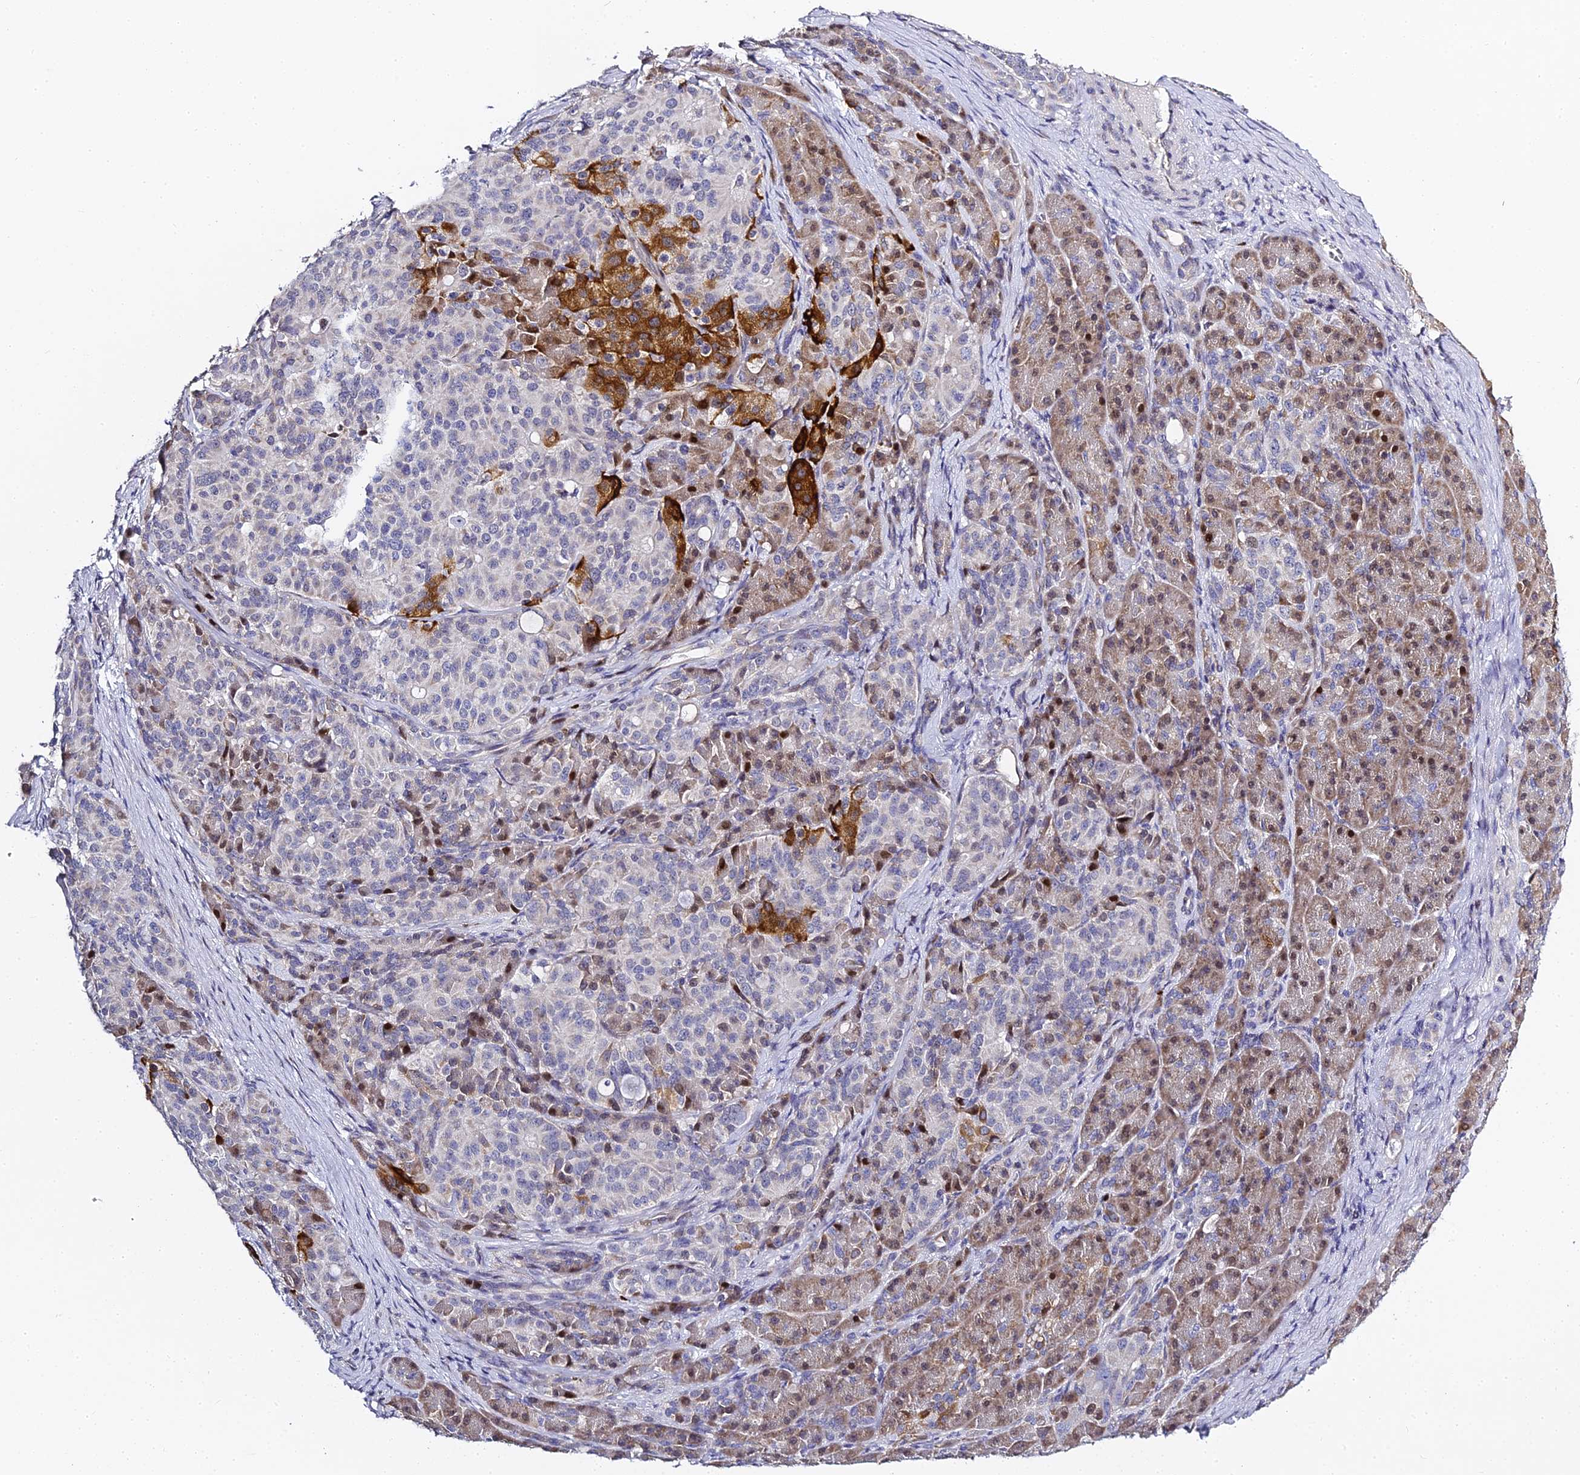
{"staining": {"intensity": "strong", "quantity": "<25%", "location": "cytoplasmic/membranous,nuclear"}, "tissue": "pancreatic cancer", "cell_type": "Tumor cells", "image_type": "cancer", "snomed": [{"axis": "morphology", "description": "Adenocarcinoma, NOS"}, {"axis": "topography", "description": "Pancreas"}], "caption": "Pancreatic cancer tissue exhibits strong cytoplasmic/membranous and nuclear staining in about <25% of tumor cells, visualized by immunohistochemistry.", "gene": "SERP1", "patient": {"sex": "female", "age": 74}}